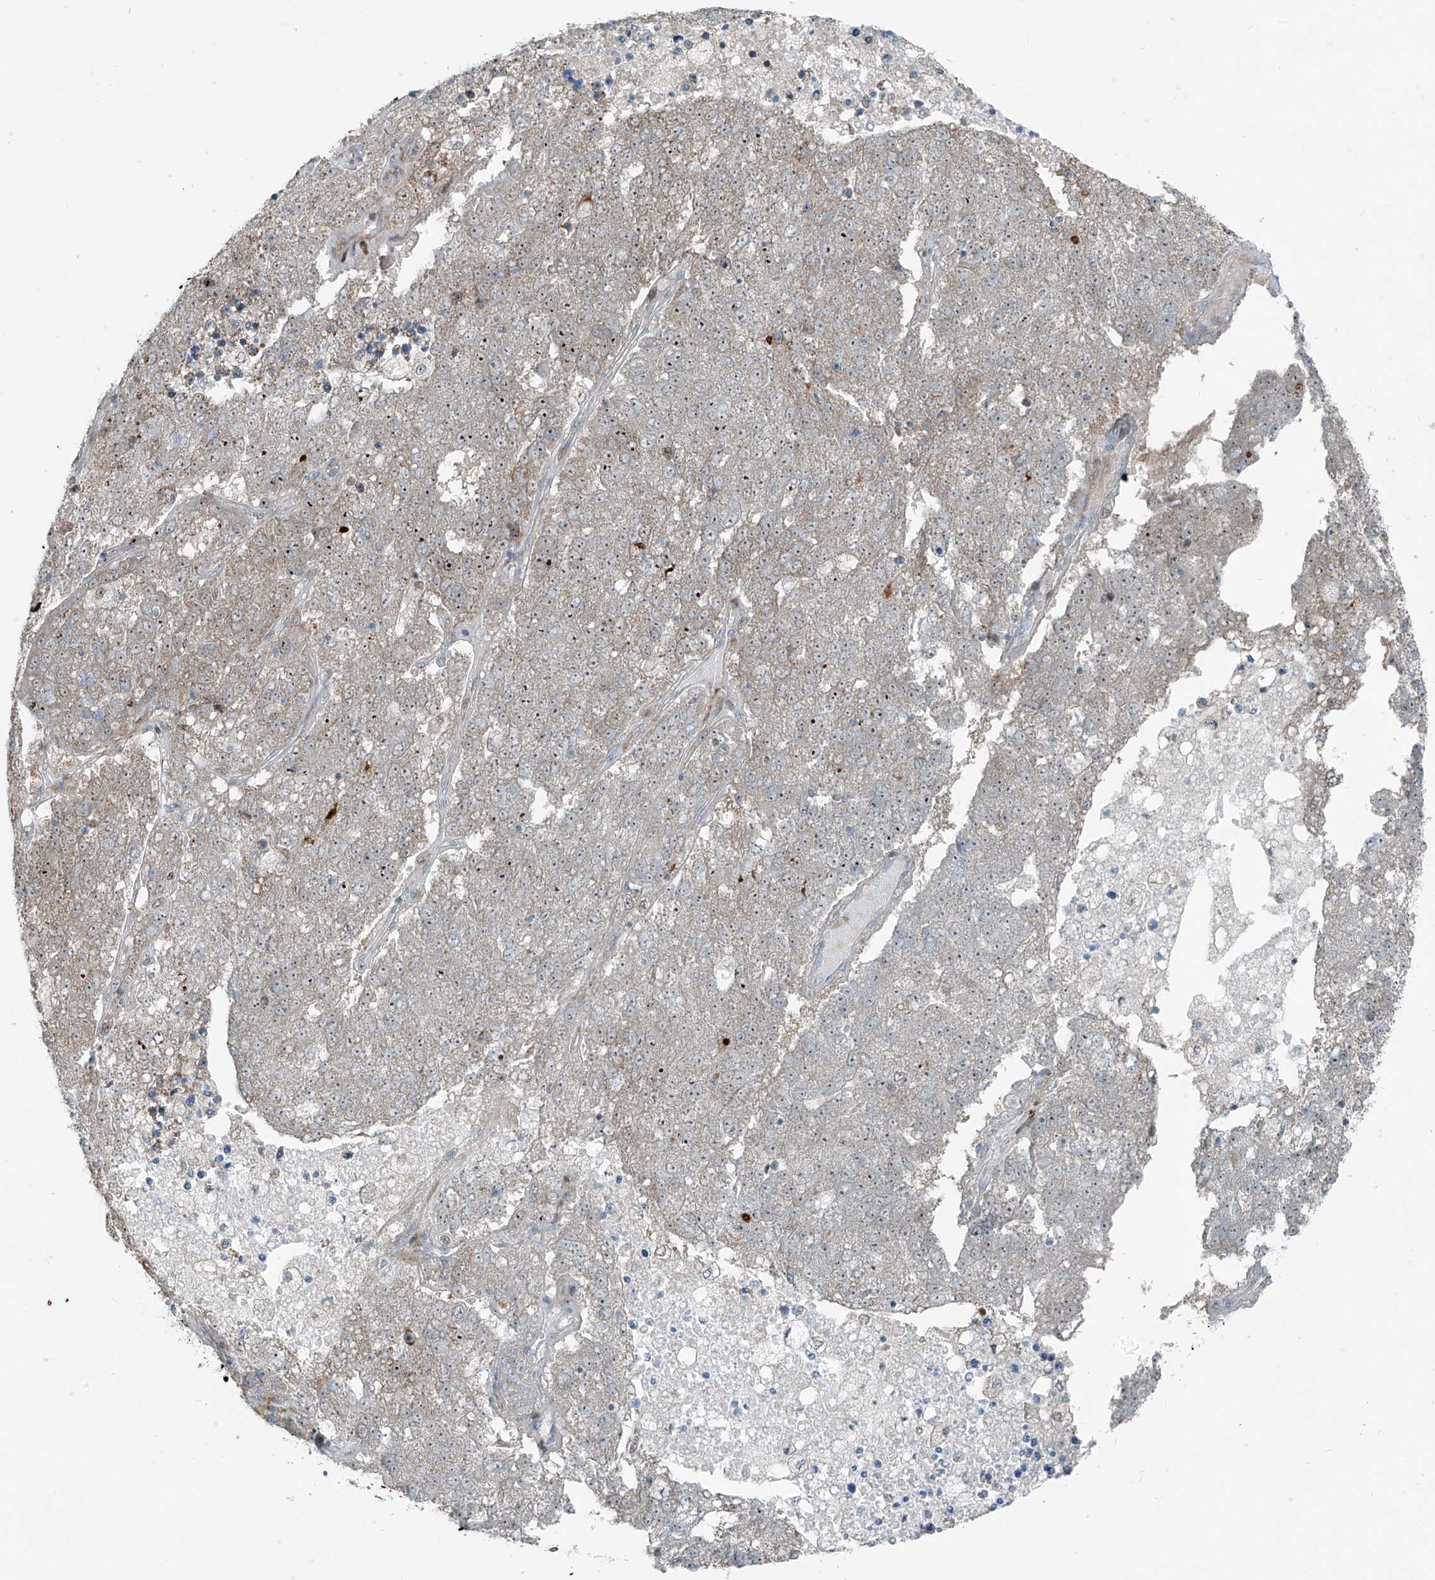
{"staining": {"intensity": "moderate", "quantity": "25%-75%", "location": "nuclear"}, "tissue": "pancreatic cancer", "cell_type": "Tumor cells", "image_type": "cancer", "snomed": [{"axis": "morphology", "description": "Adenocarcinoma, NOS"}, {"axis": "topography", "description": "Pancreas"}], "caption": "A high-resolution photomicrograph shows immunohistochemistry staining of pancreatic adenocarcinoma, which shows moderate nuclear positivity in about 25%-75% of tumor cells. (brown staining indicates protein expression, while blue staining denotes nuclei).", "gene": "PPCS", "patient": {"sex": "female", "age": 61}}